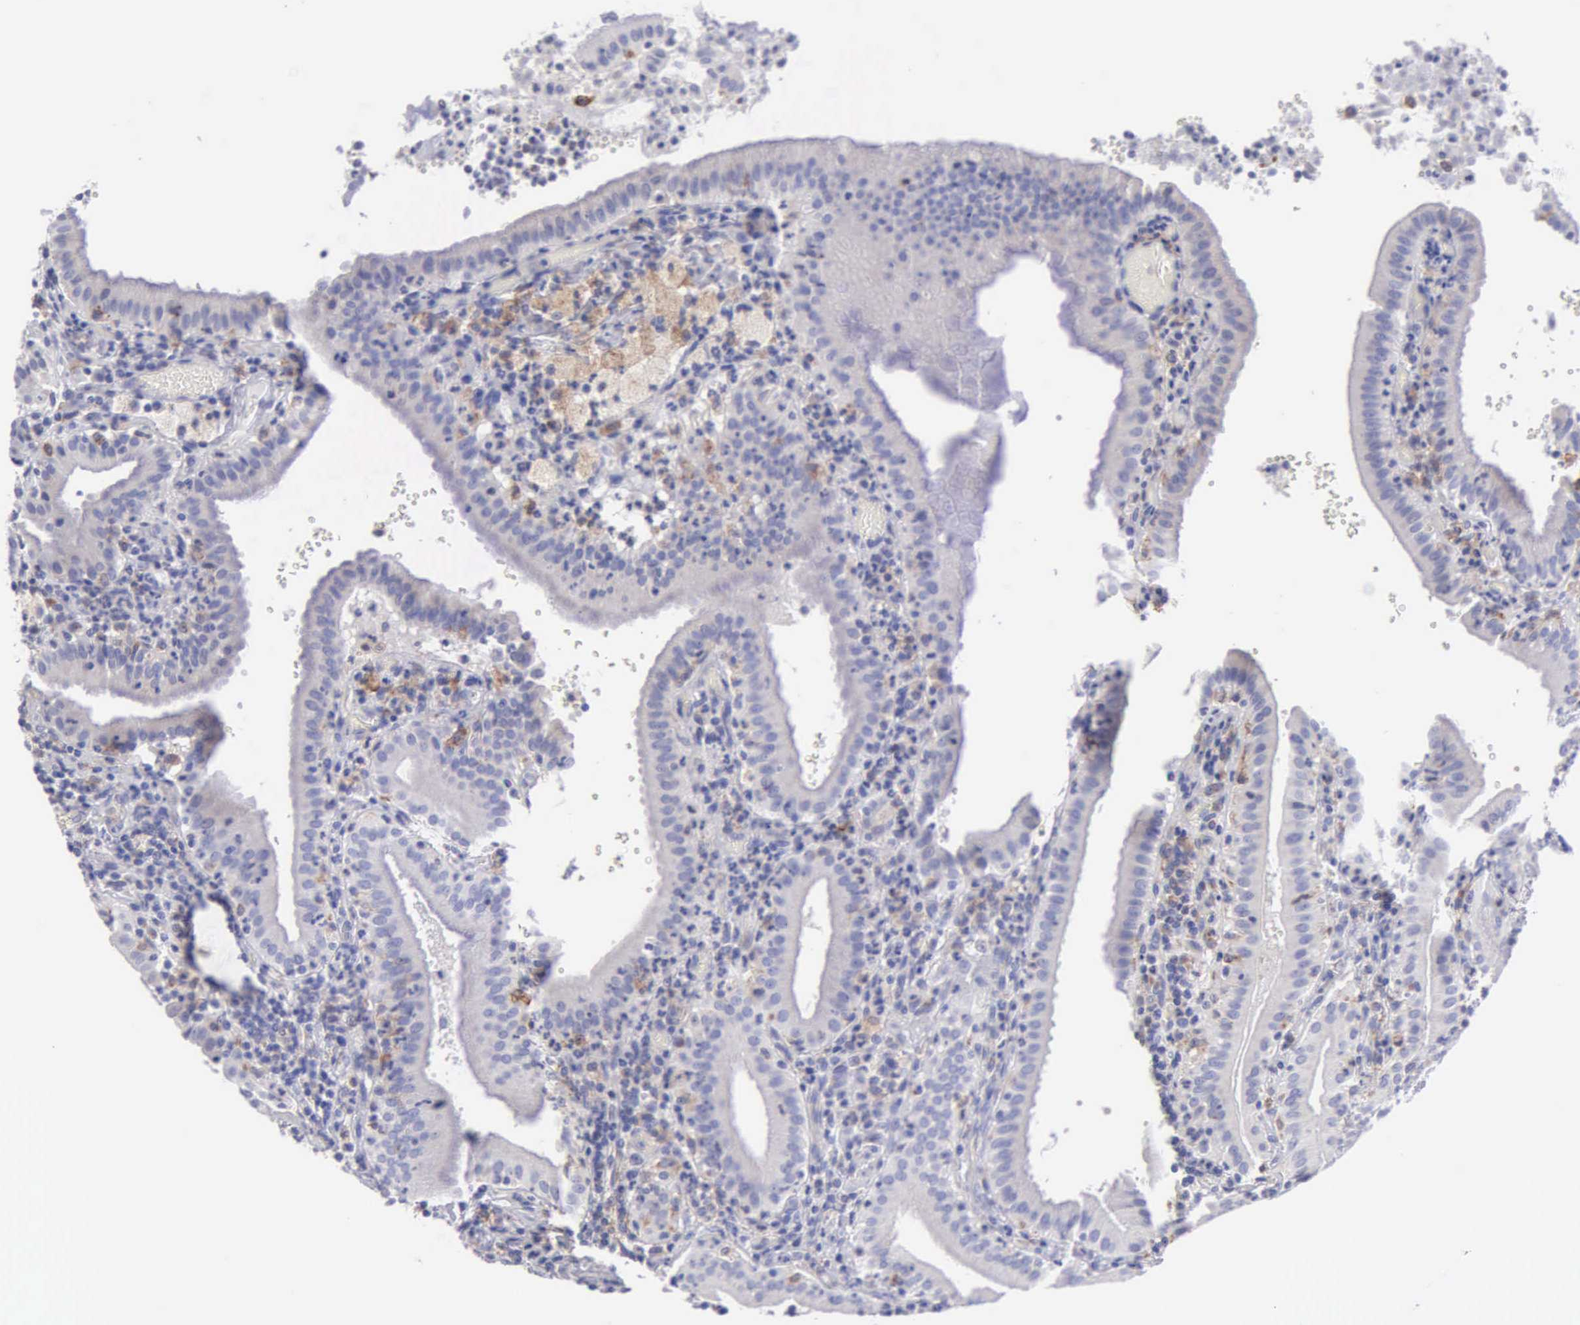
{"staining": {"intensity": "negative", "quantity": "none", "location": "none"}, "tissue": "gallbladder", "cell_type": "Glandular cells", "image_type": "normal", "snomed": [{"axis": "morphology", "description": "Normal tissue, NOS"}, {"axis": "topography", "description": "Gallbladder"}], "caption": "Immunohistochemical staining of normal gallbladder displays no significant staining in glandular cells.", "gene": "TYRP1", "patient": {"sex": "male", "age": 59}}